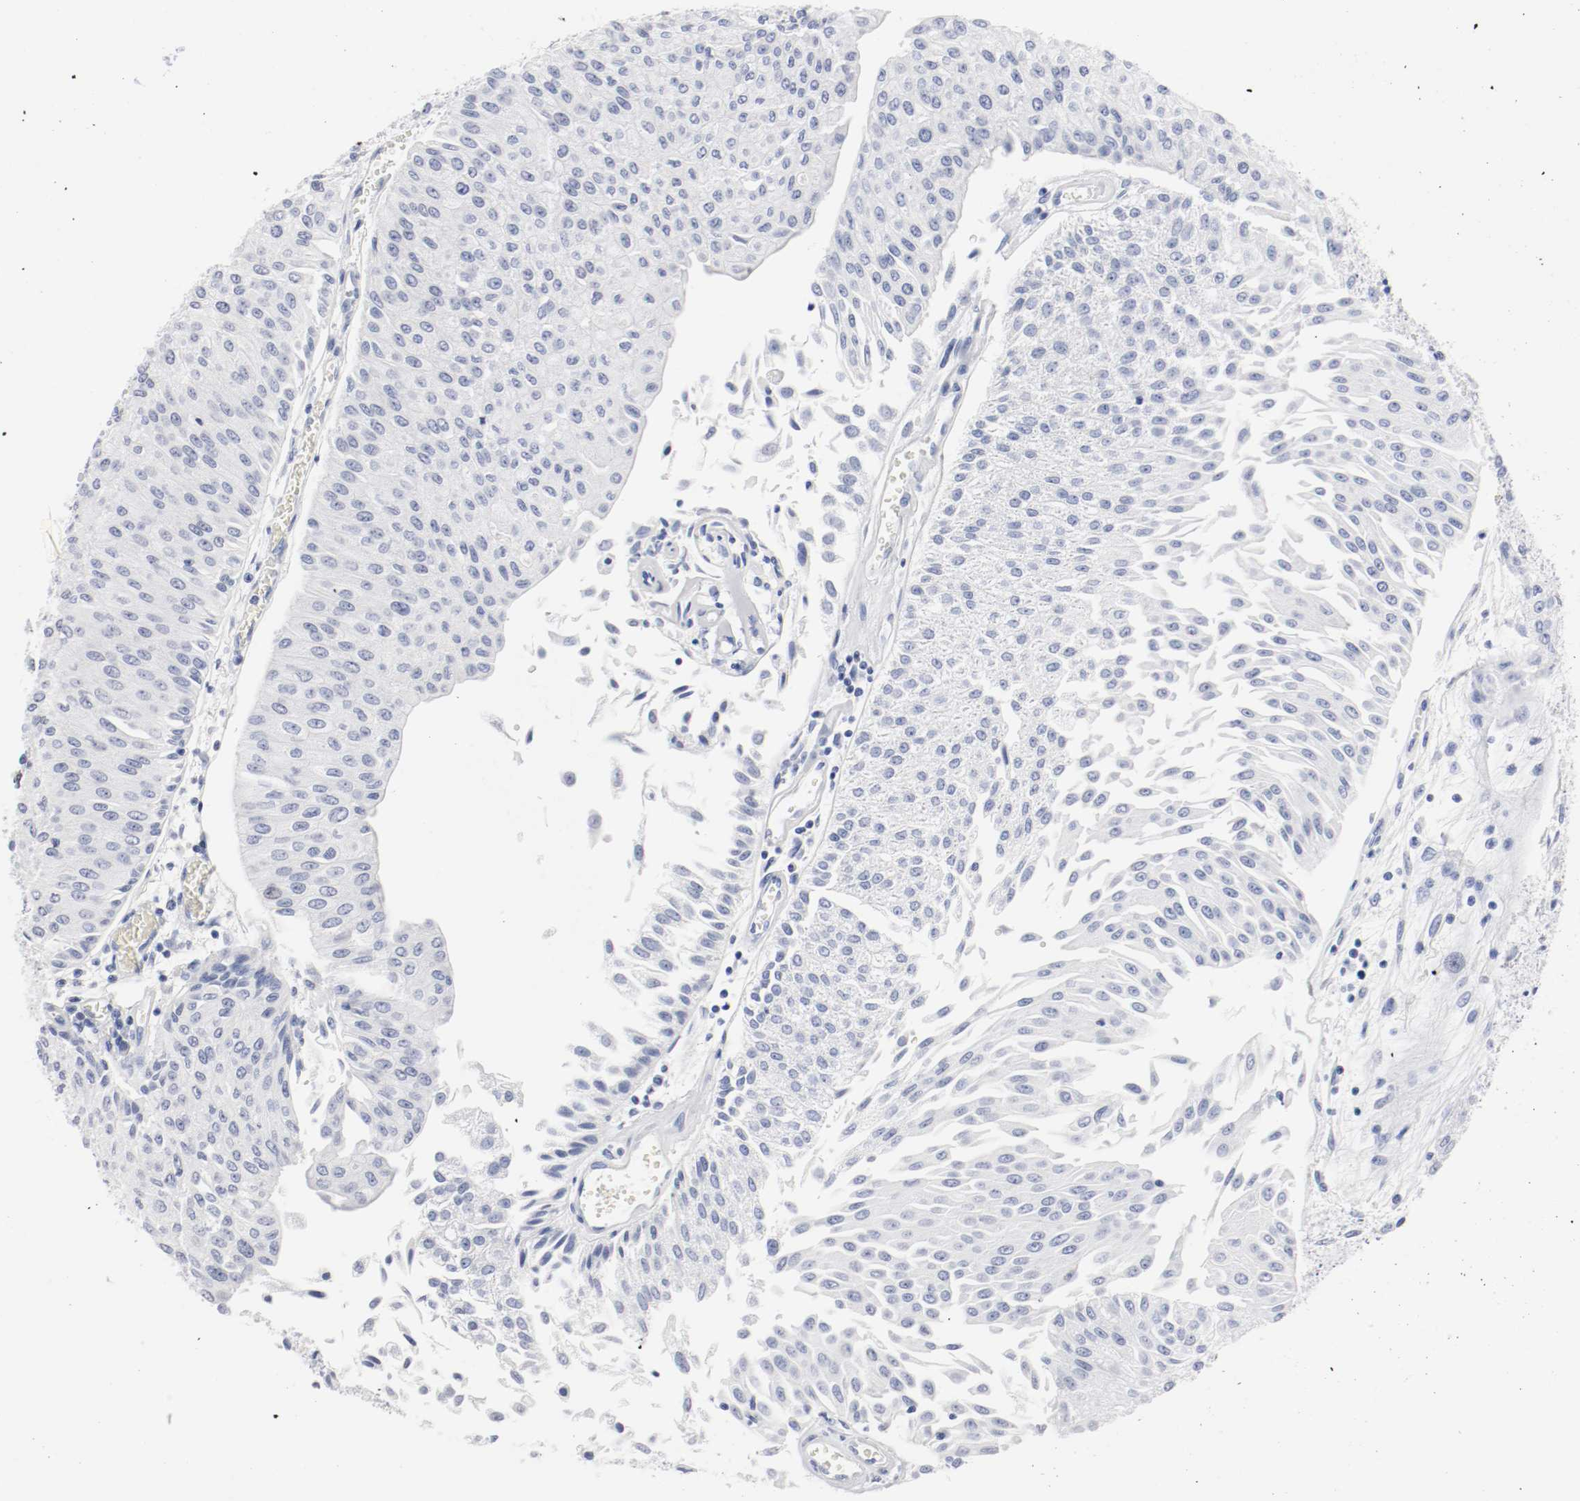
{"staining": {"intensity": "negative", "quantity": "none", "location": "none"}, "tissue": "urothelial cancer", "cell_type": "Tumor cells", "image_type": "cancer", "snomed": [{"axis": "morphology", "description": "Urothelial carcinoma, Low grade"}, {"axis": "topography", "description": "Urinary bladder"}], "caption": "An immunohistochemistry (IHC) photomicrograph of urothelial carcinoma (low-grade) is shown. There is no staining in tumor cells of urothelial carcinoma (low-grade).", "gene": "GAD1", "patient": {"sex": "male", "age": 86}}